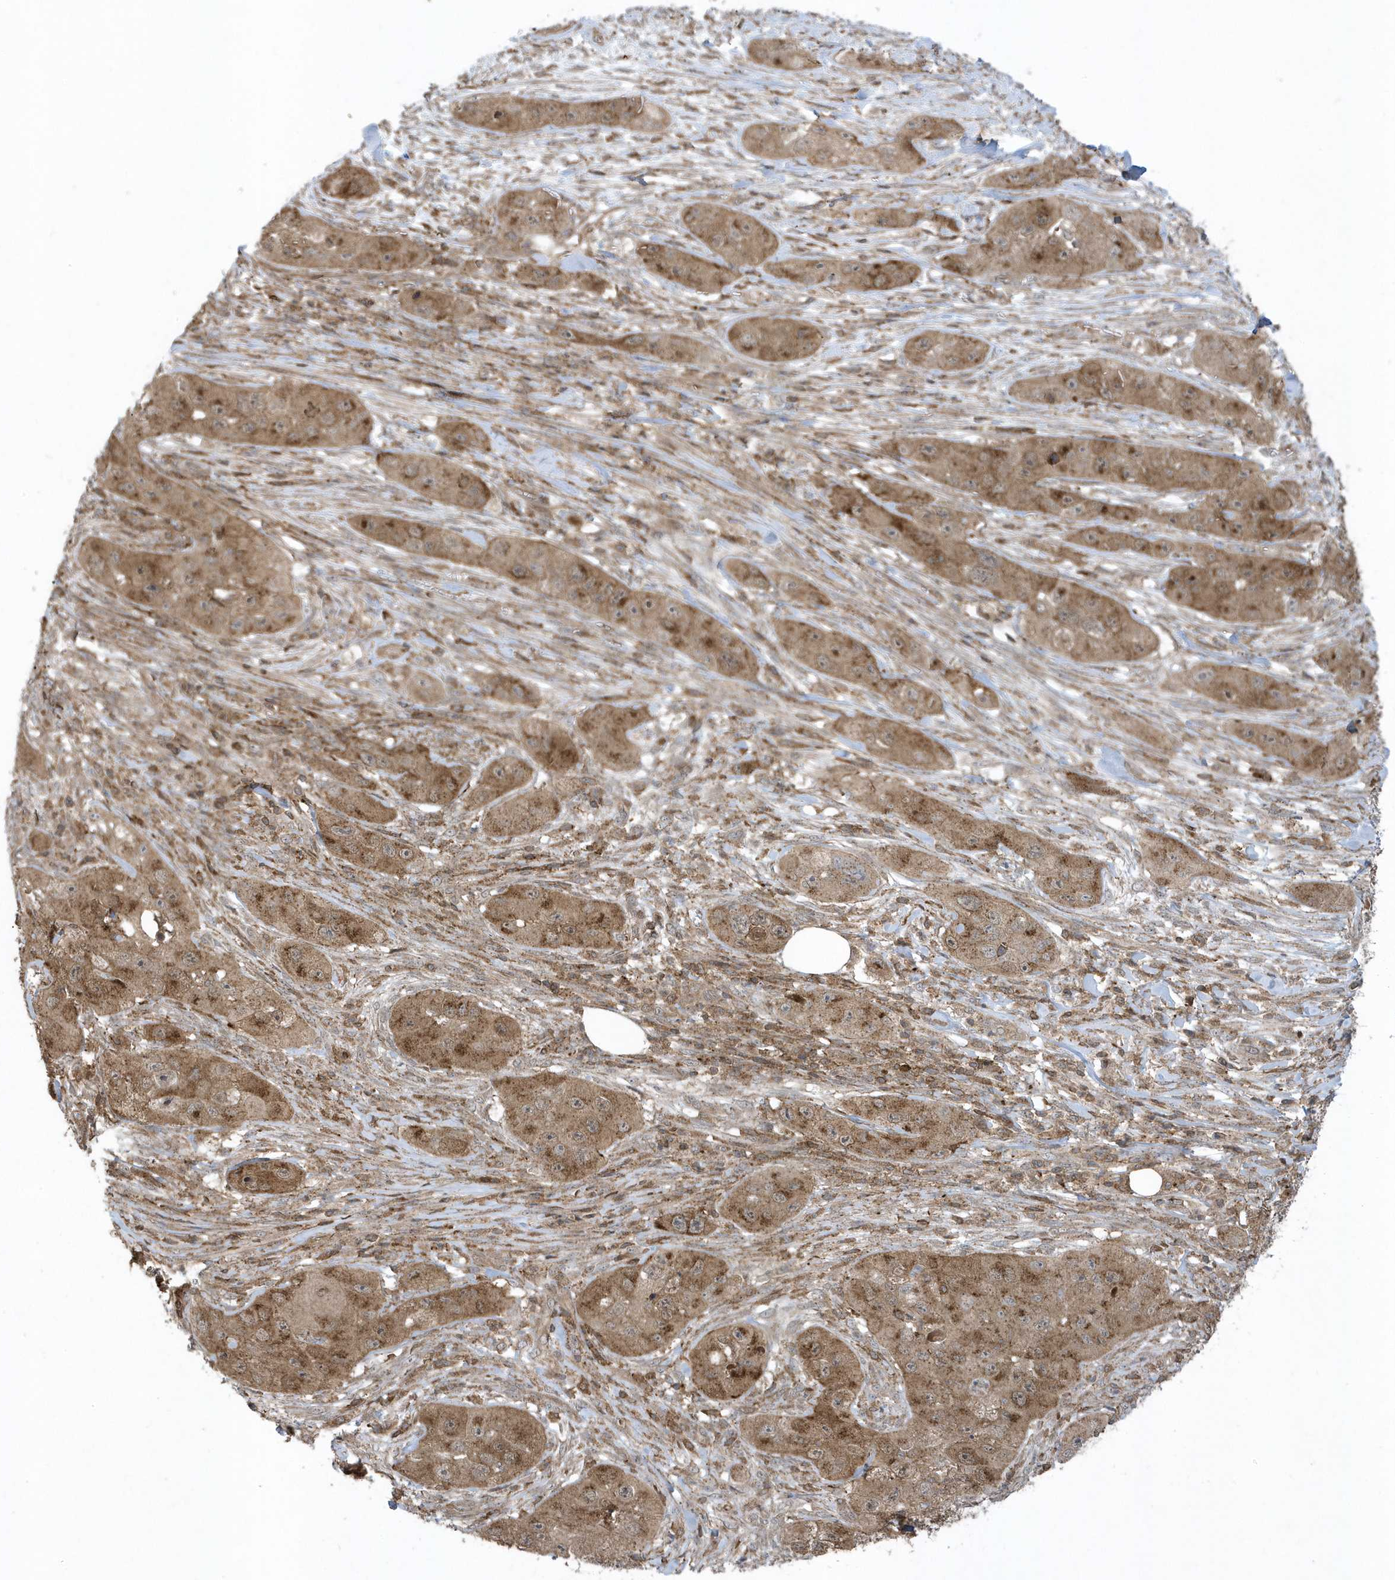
{"staining": {"intensity": "moderate", "quantity": ">75%", "location": "cytoplasmic/membranous"}, "tissue": "skin cancer", "cell_type": "Tumor cells", "image_type": "cancer", "snomed": [{"axis": "morphology", "description": "Squamous cell carcinoma, NOS"}, {"axis": "topography", "description": "Skin"}, {"axis": "topography", "description": "Subcutis"}], "caption": "Moderate cytoplasmic/membranous positivity for a protein is identified in approximately >75% of tumor cells of squamous cell carcinoma (skin) using immunohistochemistry.", "gene": "STAMBP", "patient": {"sex": "male", "age": 73}}